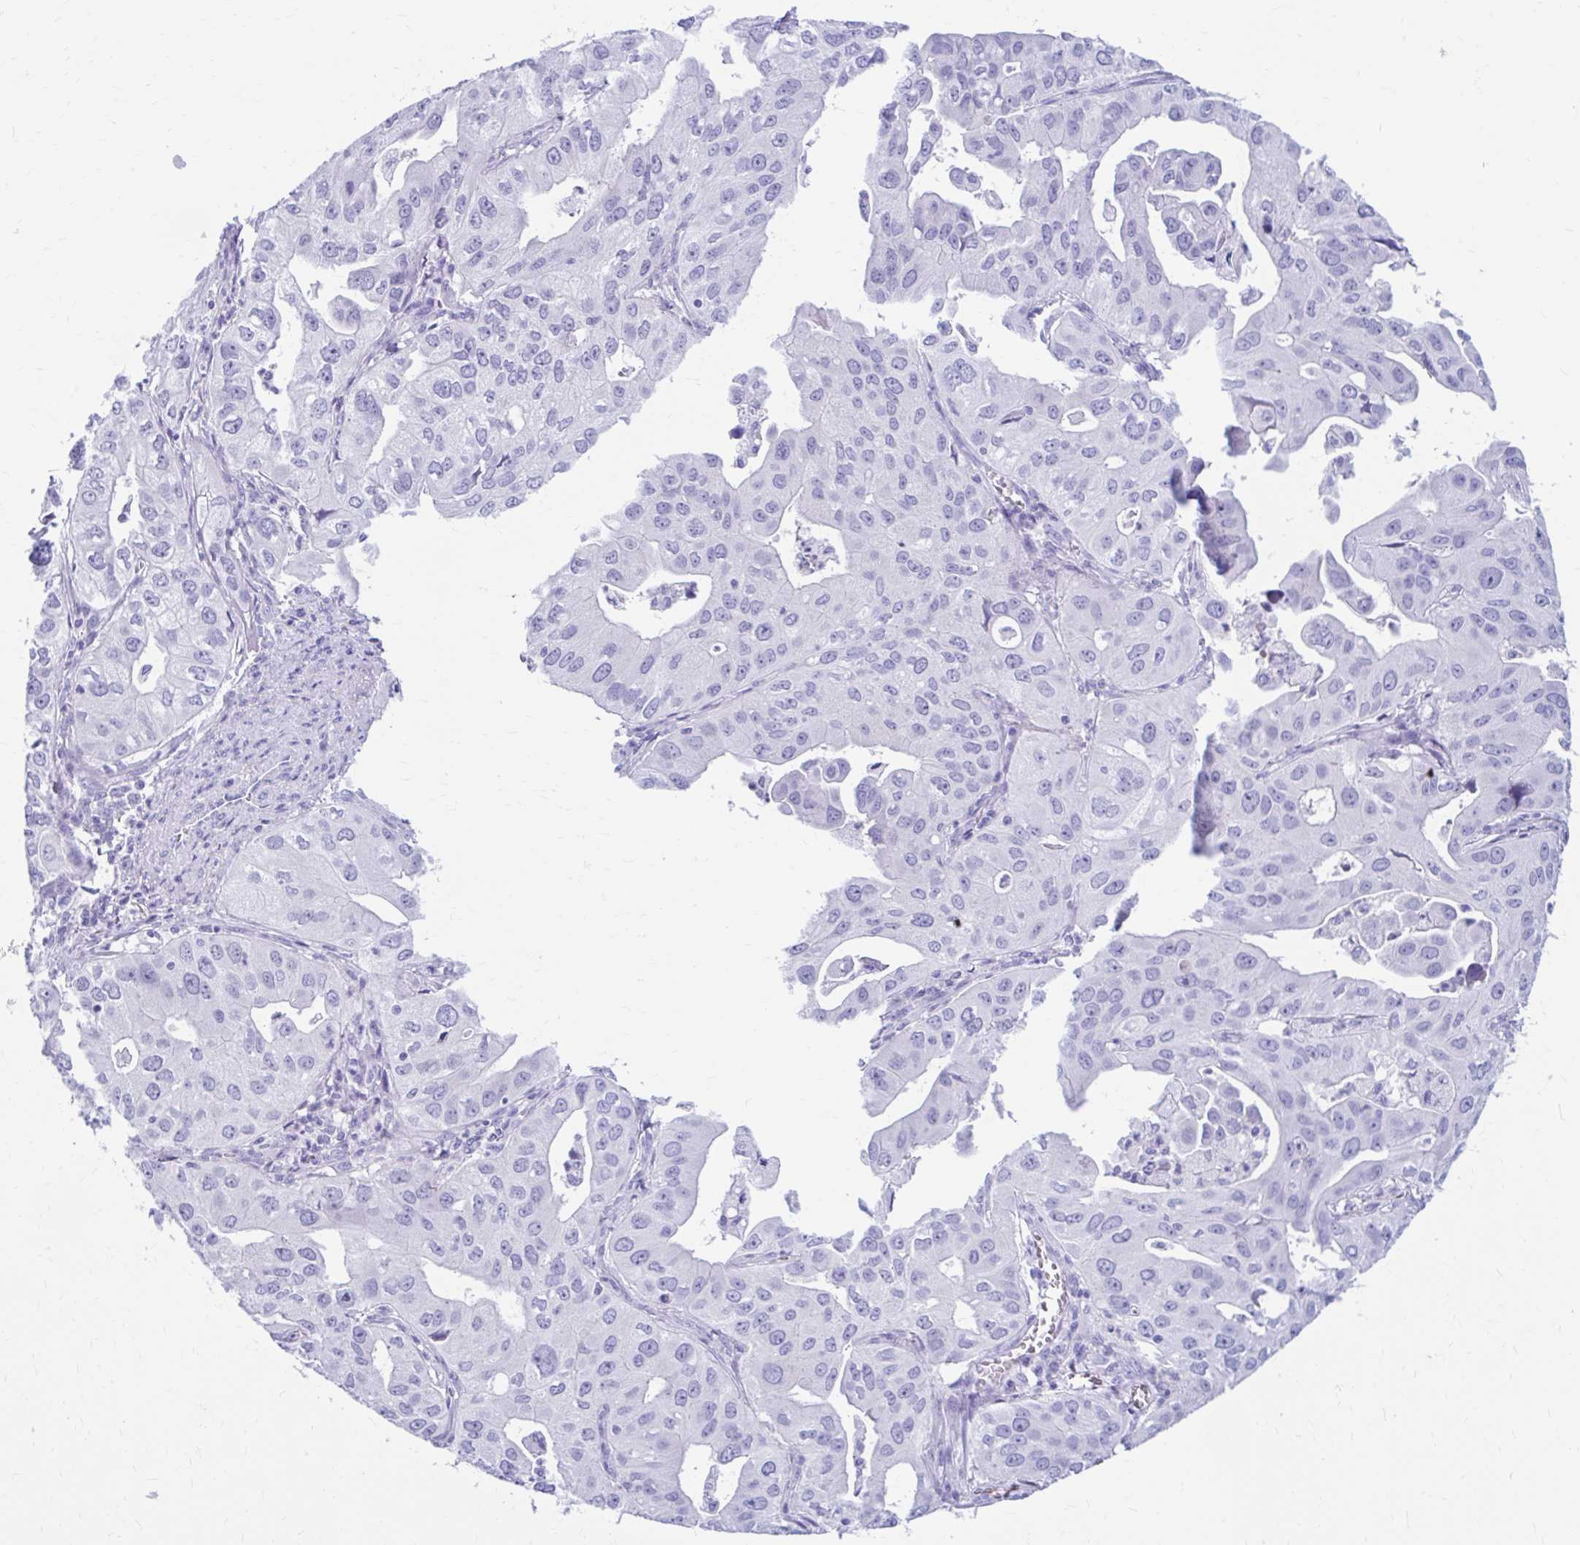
{"staining": {"intensity": "negative", "quantity": "none", "location": "none"}, "tissue": "lung cancer", "cell_type": "Tumor cells", "image_type": "cancer", "snomed": [{"axis": "morphology", "description": "Adenocarcinoma, NOS"}, {"axis": "topography", "description": "Lung"}], "caption": "Adenocarcinoma (lung) stained for a protein using IHC demonstrates no expression tumor cells.", "gene": "NSG2", "patient": {"sex": "male", "age": 48}}